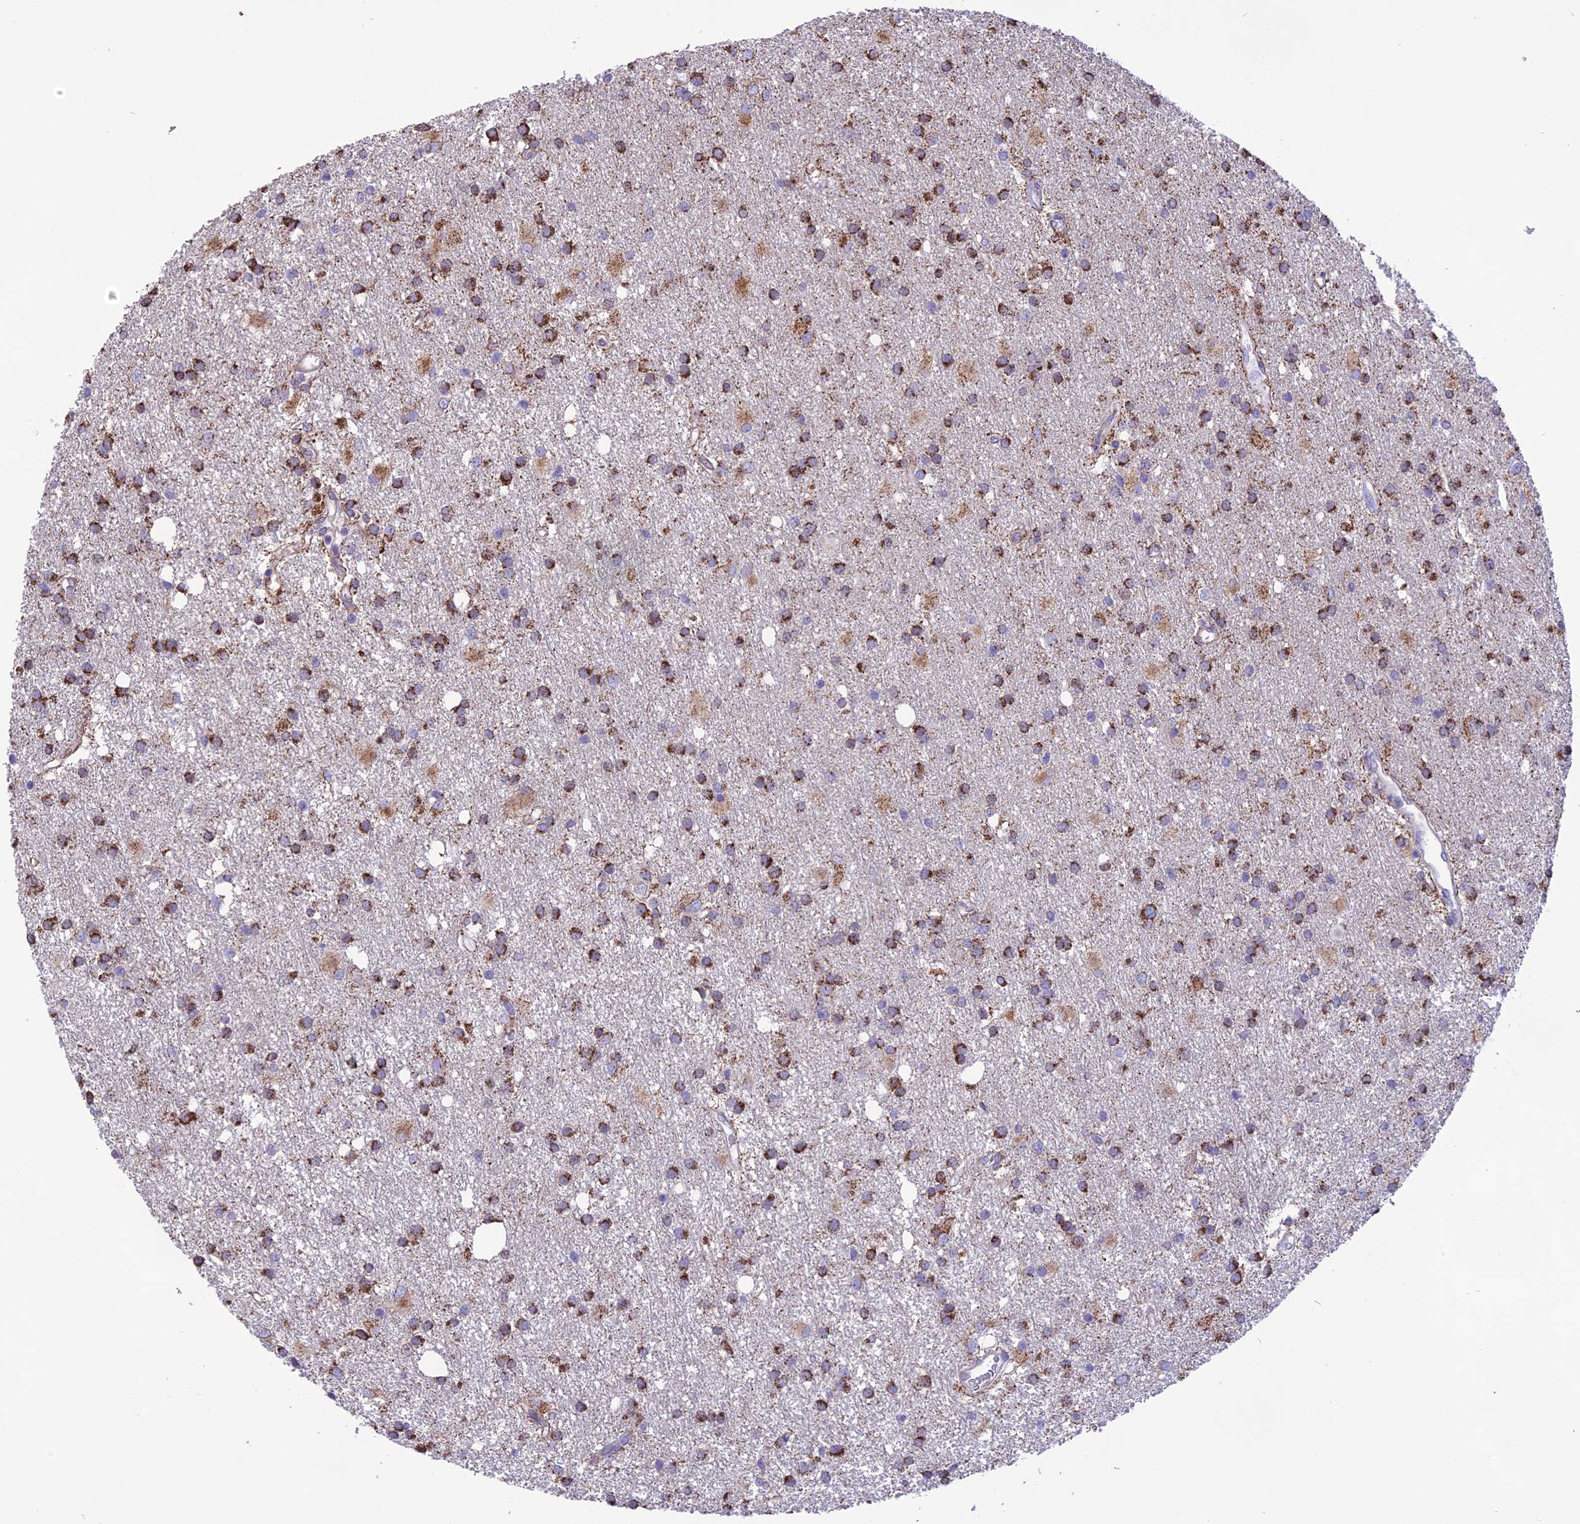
{"staining": {"intensity": "strong", "quantity": ">75%", "location": "cytoplasmic/membranous"}, "tissue": "glioma", "cell_type": "Tumor cells", "image_type": "cancer", "snomed": [{"axis": "morphology", "description": "Glioma, malignant, High grade"}, {"axis": "topography", "description": "Brain"}], "caption": "IHC micrograph of human glioma stained for a protein (brown), which exhibits high levels of strong cytoplasmic/membranous expression in approximately >75% of tumor cells.", "gene": "DOC2B", "patient": {"sex": "male", "age": 77}}